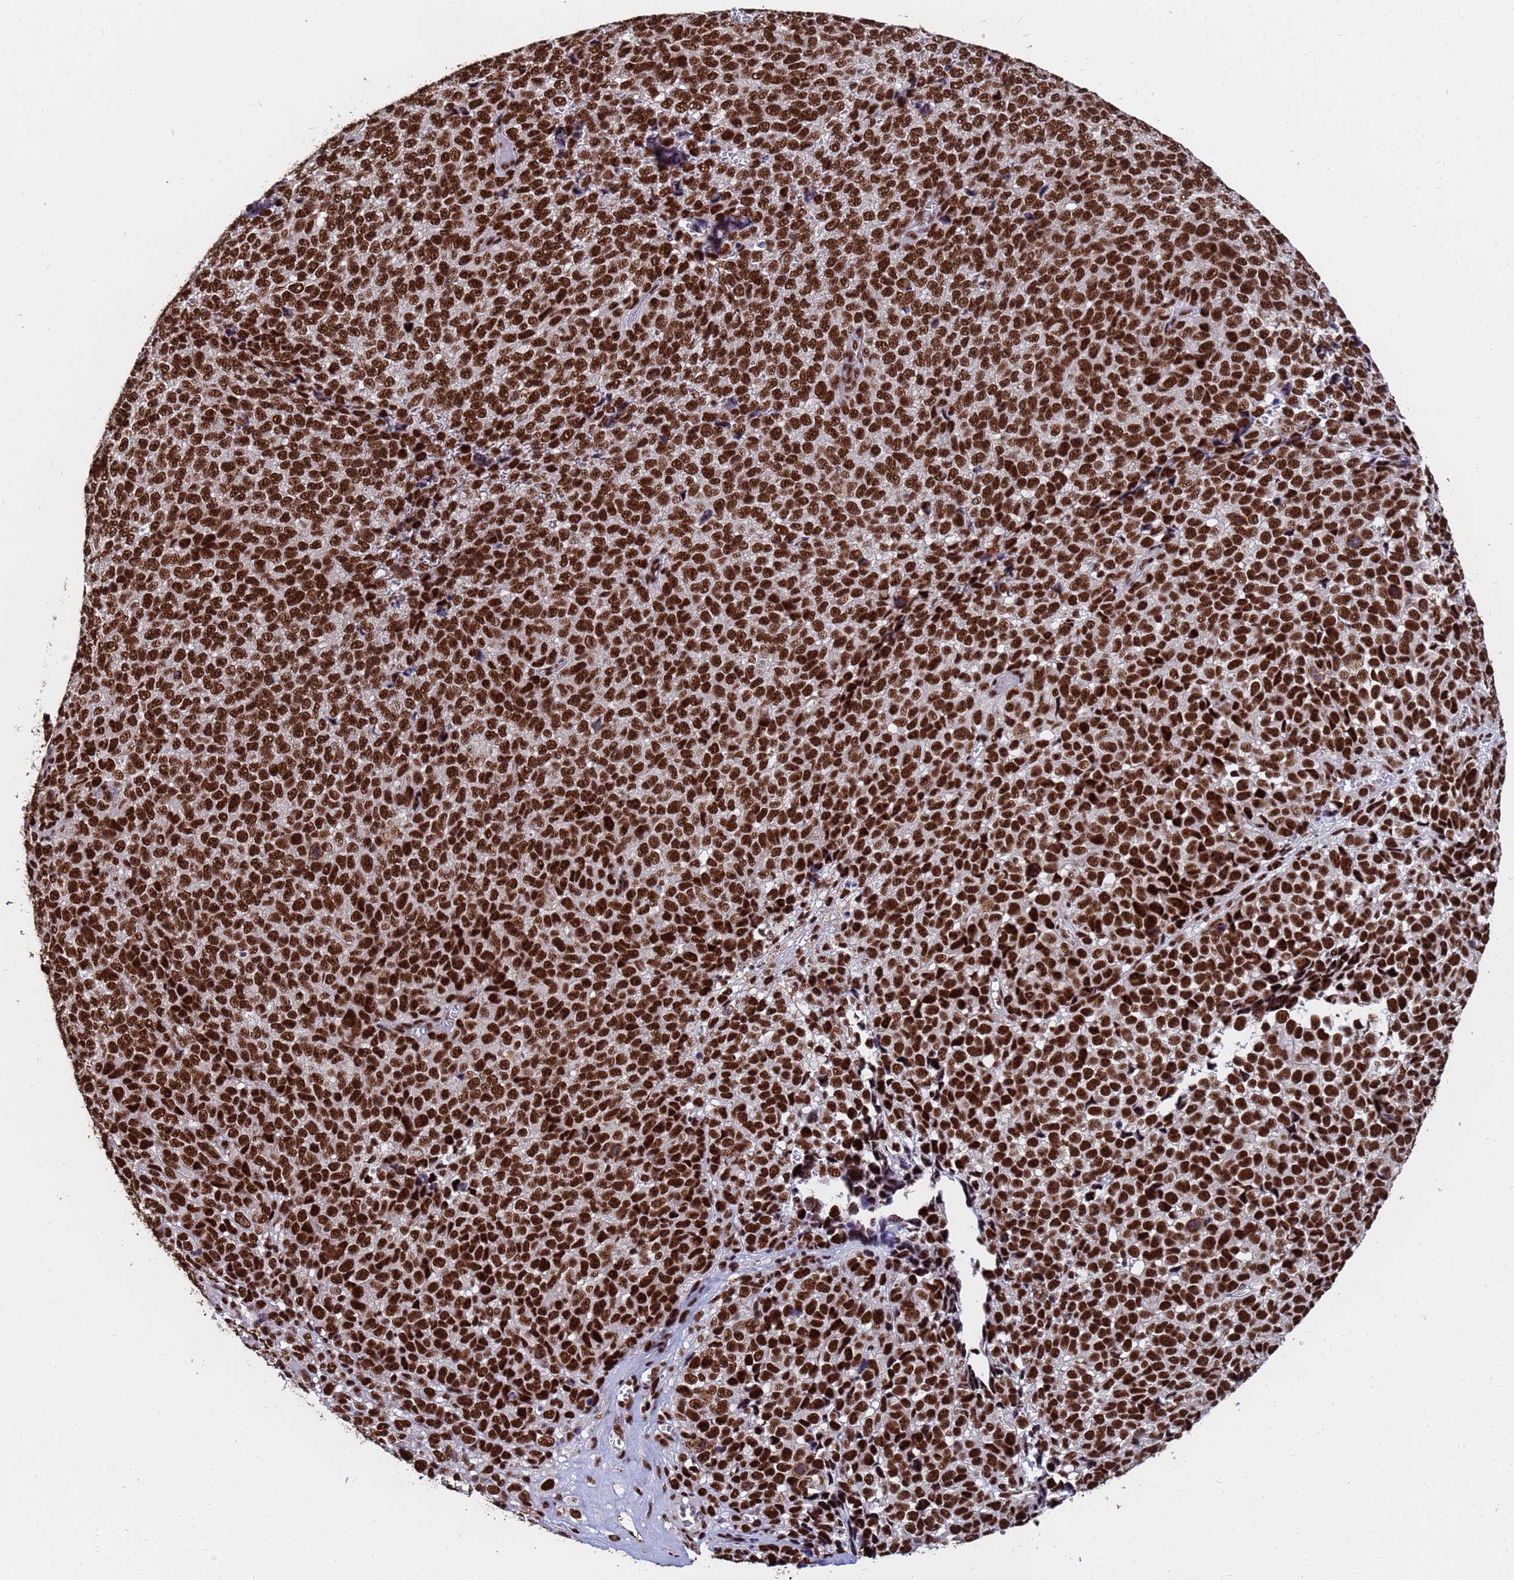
{"staining": {"intensity": "strong", "quantity": ">75%", "location": "nuclear"}, "tissue": "melanoma", "cell_type": "Tumor cells", "image_type": "cancer", "snomed": [{"axis": "morphology", "description": "Malignant melanoma, NOS"}, {"axis": "topography", "description": "Nose, NOS"}], "caption": "Strong nuclear protein staining is appreciated in about >75% of tumor cells in melanoma.", "gene": "SF3B2", "patient": {"sex": "female", "age": 48}}